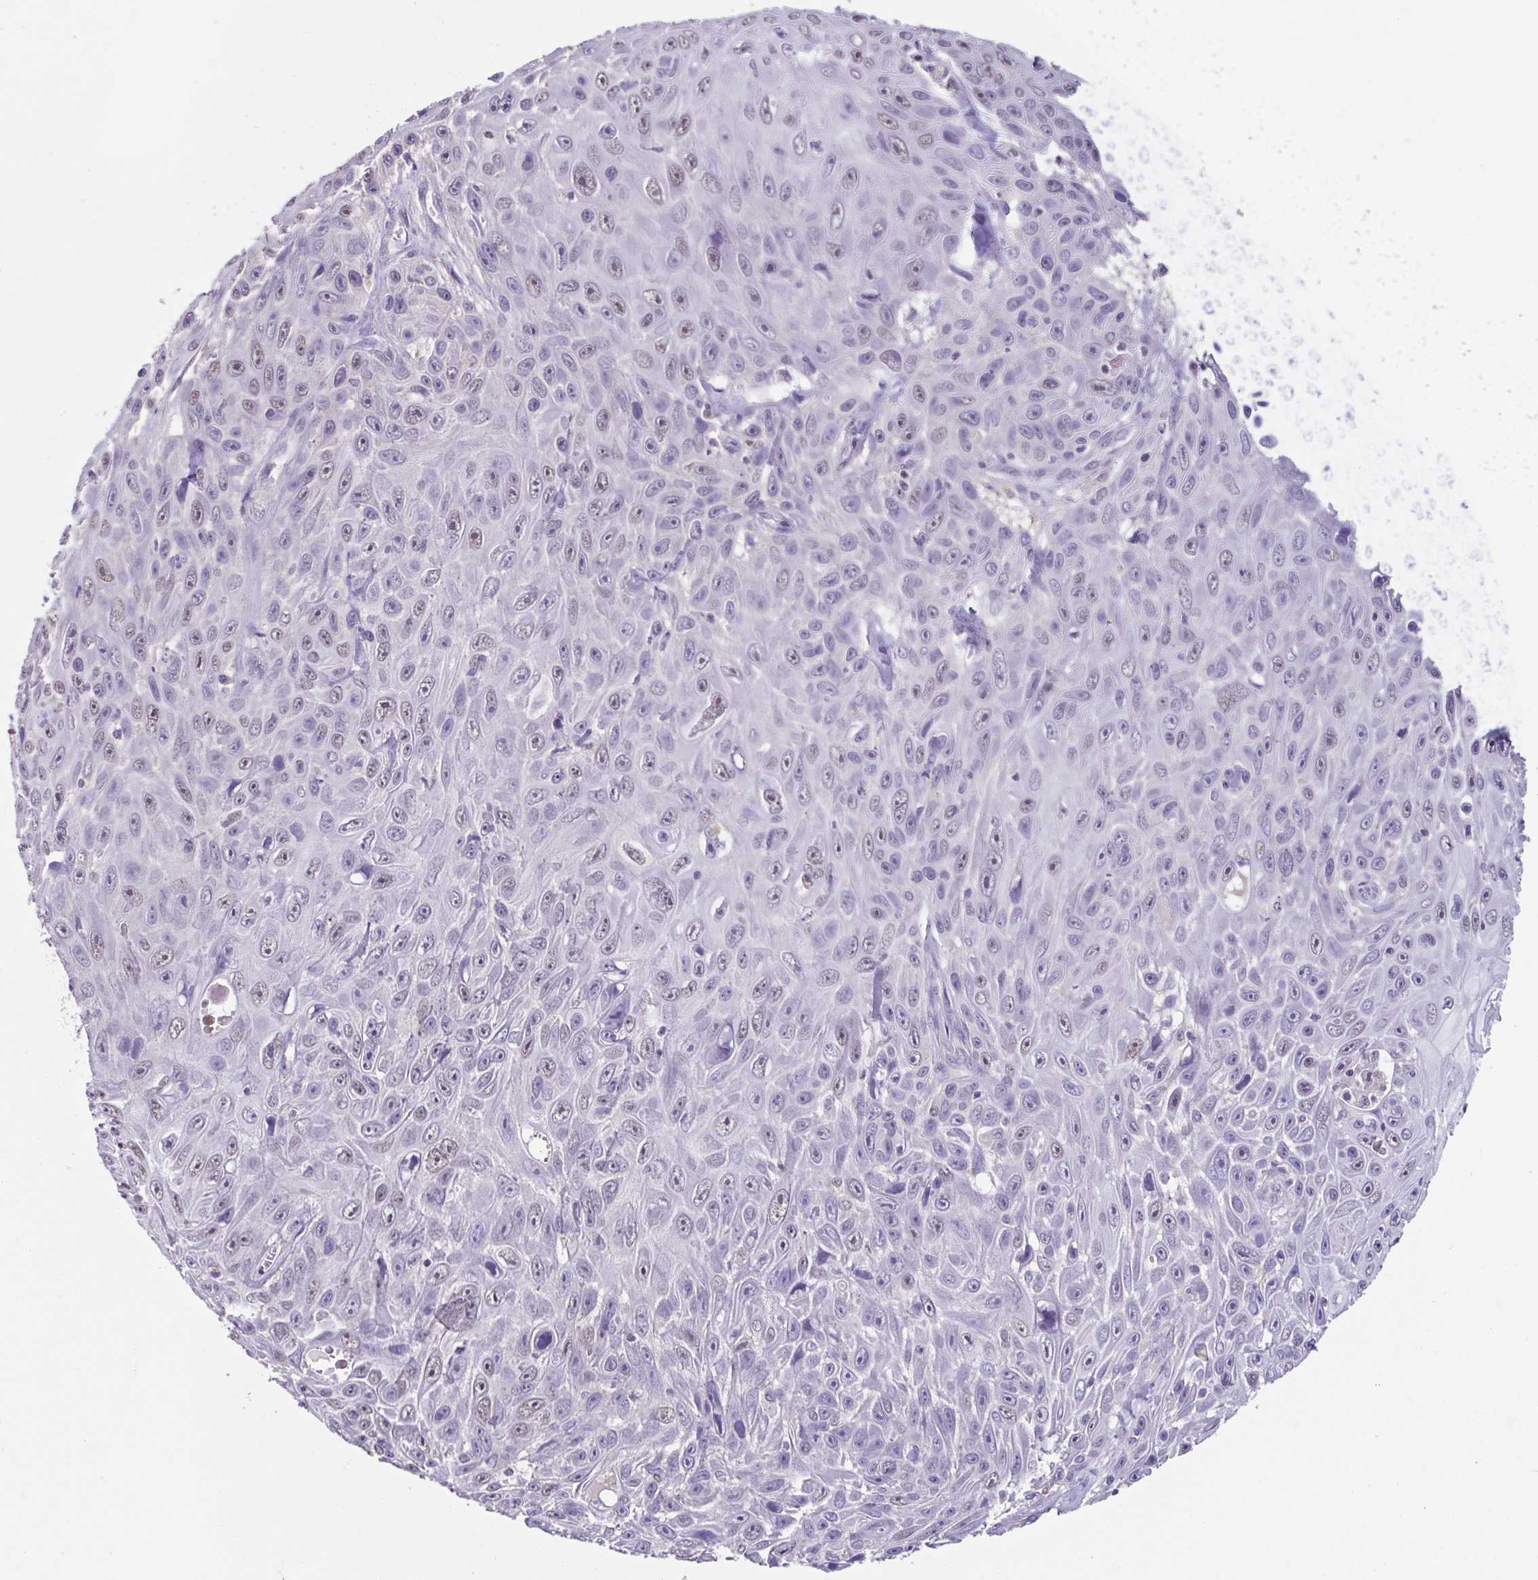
{"staining": {"intensity": "weak", "quantity": "25%-75%", "location": "nuclear"}, "tissue": "skin cancer", "cell_type": "Tumor cells", "image_type": "cancer", "snomed": [{"axis": "morphology", "description": "Squamous cell carcinoma, NOS"}, {"axis": "topography", "description": "Skin"}], "caption": "Protein expression analysis of skin cancer exhibits weak nuclear staining in about 25%-75% of tumor cells.", "gene": "ACTRT3", "patient": {"sex": "male", "age": 82}}